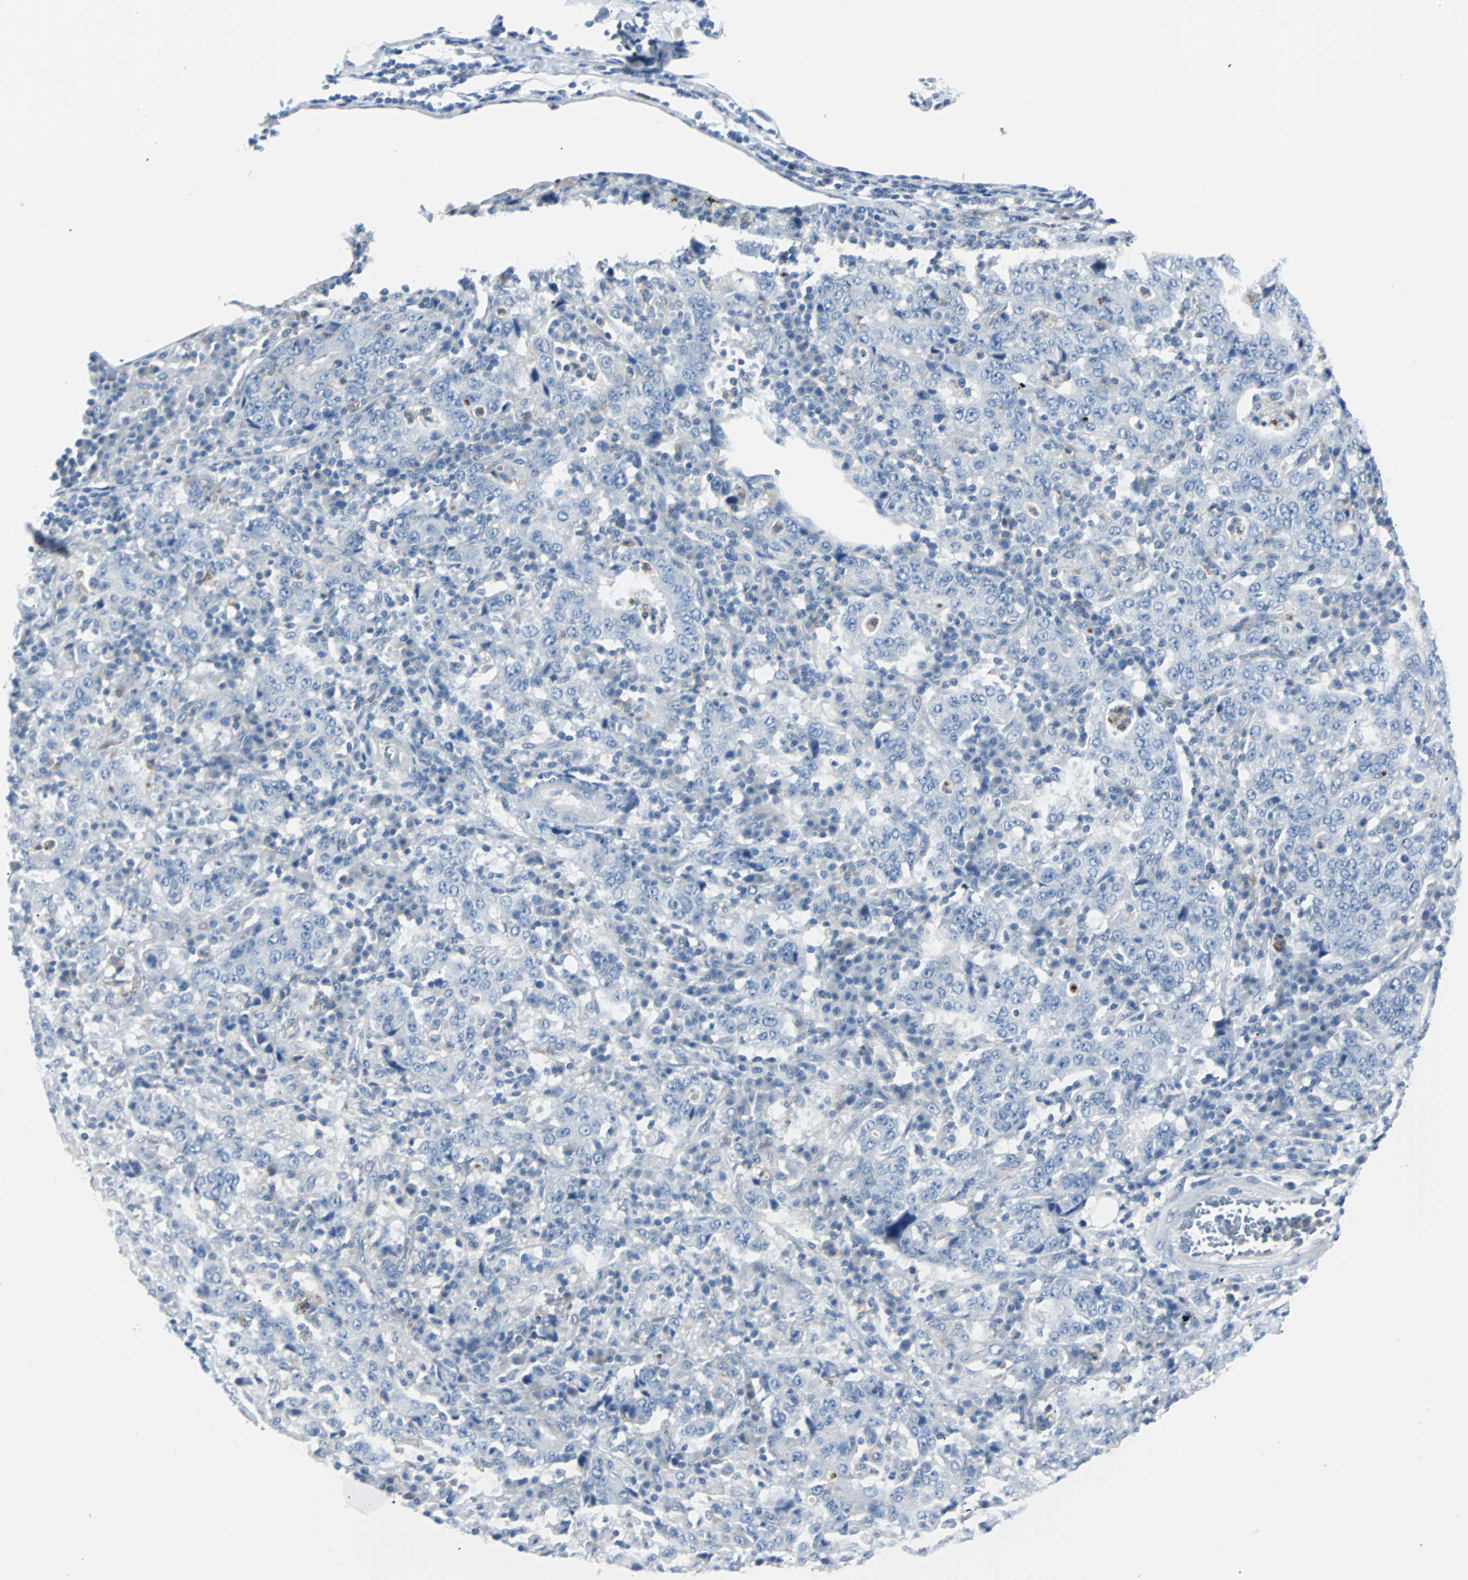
{"staining": {"intensity": "negative", "quantity": "none", "location": "none"}, "tissue": "stomach cancer", "cell_type": "Tumor cells", "image_type": "cancer", "snomed": [{"axis": "morphology", "description": "Normal tissue, NOS"}, {"axis": "morphology", "description": "Adenocarcinoma, NOS"}, {"axis": "topography", "description": "Stomach, upper"}, {"axis": "topography", "description": "Stomach"}], "caption": "This is an immunohistochemistry image of stomach adenocarcinoma. There is no staining in tumor cells.", "gene": "RASA1", "patient": {"sex": "male", "age": 59}}